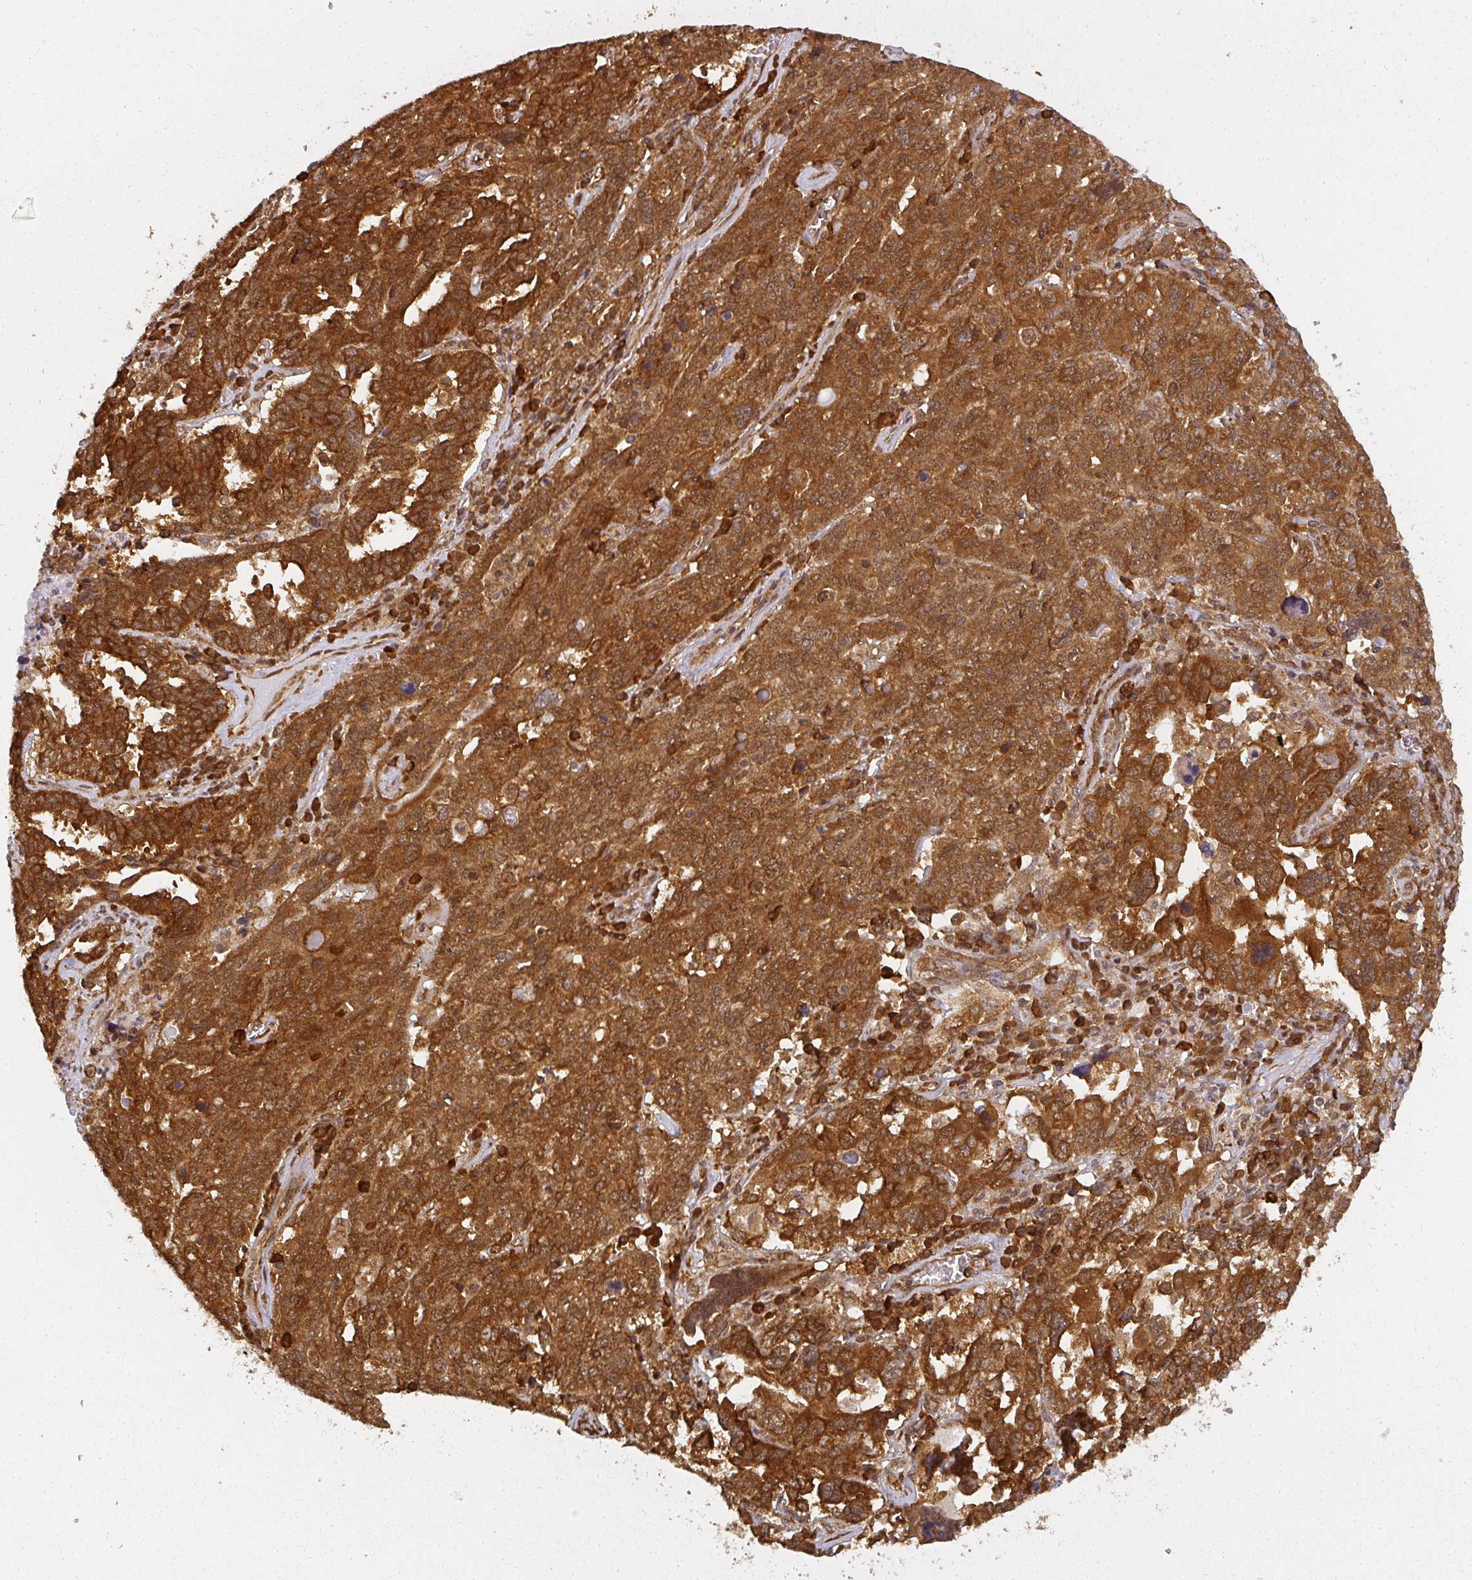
{"staining": {"intensity": "strong", "quantity": ">75%", "location": "cytoplasmic/membranous"}, "tissue": "ovarian cancer", "cell_type": "Tumor cells", "image_type": "cancer", "snomed": [{"axis": "morphology", "description": "Carcinoma, endometroid"}, {"axis": "topography", "description": "Ovary"}], "caption": "Ovarian endometroid carcinoma was stained to show a protein in brown. There is high levels of strong cytoplasmic/membranous staining in about >75% of tumor cells. The staining was performed using DAB to visualize the protein expression in brown, while the nuclei were stained in blue with hematoxylin (Magnification: 20x).", "gene": "PPP6R3", "patient": {"sex": "female", "age": 62}}